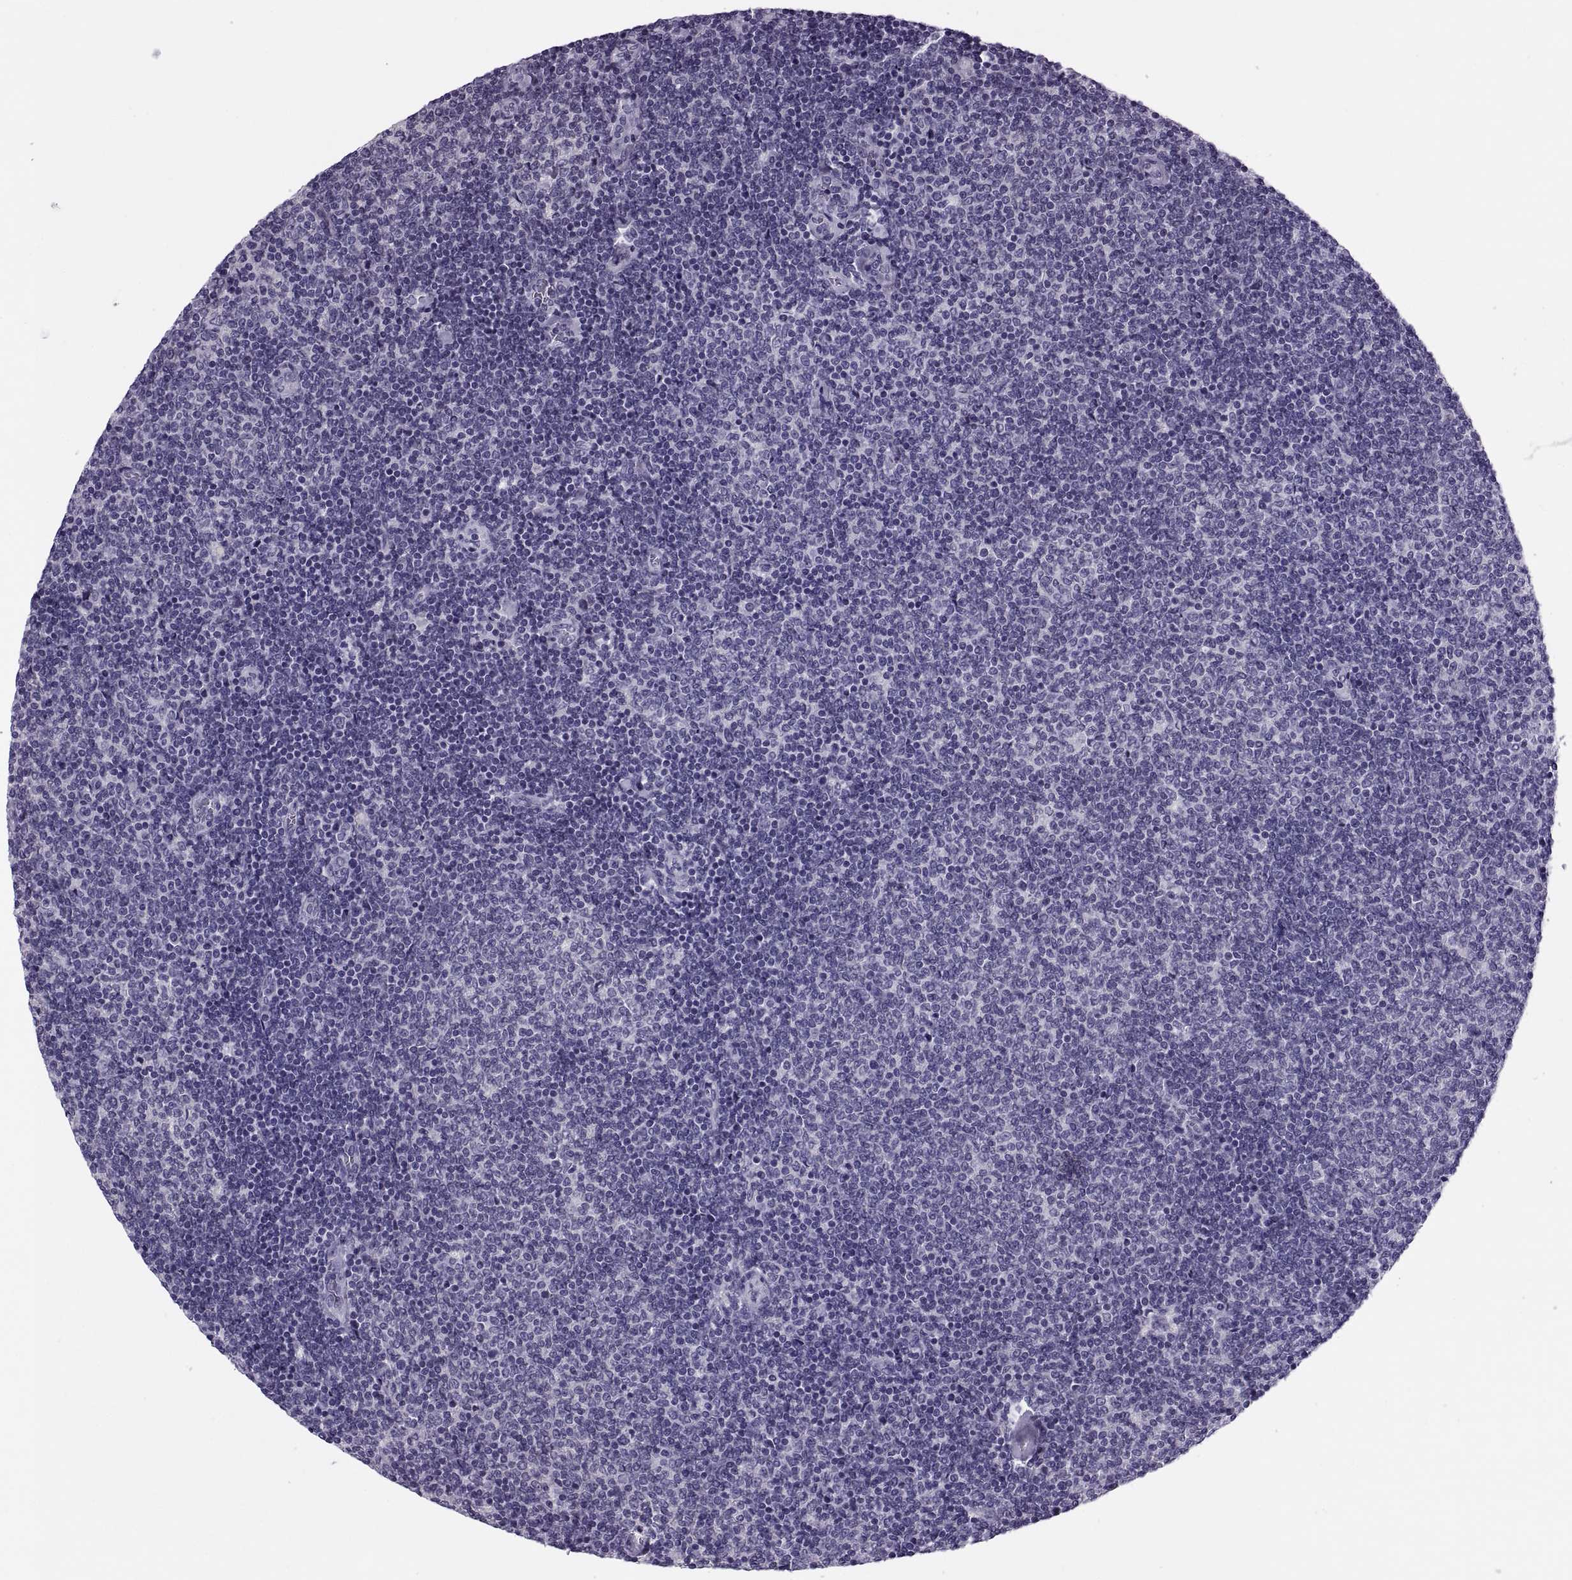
{"staining": {"intensity": "negative", "quantity": "none", "location": "none"}, "tissue": "lymphoma", "cell_type": "Tumor cells", "image_type": "cancer", "snomed": [{"axis": "morphology", "description": "Malignant lymphoma, non-Hodgkin's type, Low grade"}, {"axis": "topography", "description": "Lymph node"}], "caption": "Immunohistochemistry of human low-grade malignant lymphoma, non-Hodgkin's type exhibits no staining in tumor cells.", "gene": "SYNGR4", "patient": {"sex": "male", "age": 52}}